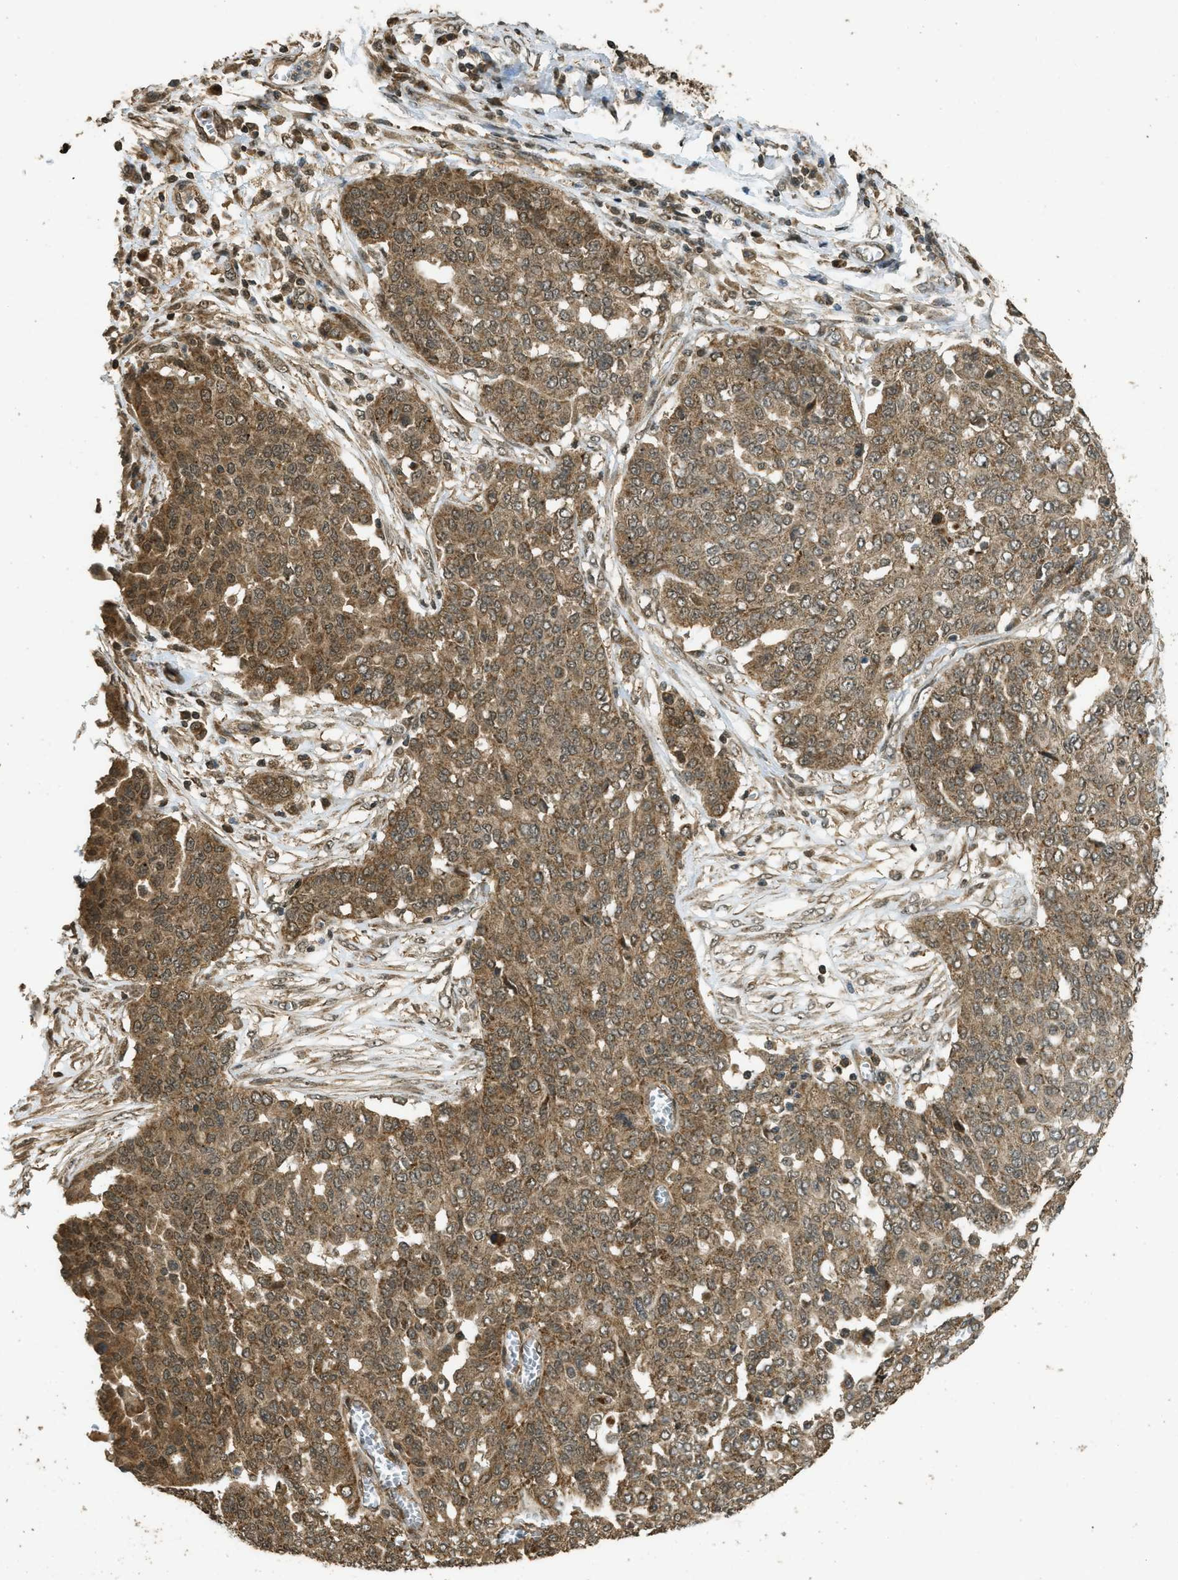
{"staining": {"intensity": "moderate", "quantity": ">75%", "location": "cytoplasmic/membranous"}, "tissue": "ovarian cancer", "cell_type": "Tumor cells", "image_type": "cancer", "snomed": [{"axis": "morphology", "description": "Cystadenocarcinoma, serous, NOS"}, {"axis": "topography", "description": "Soft tissue"}, {"axis": "topography", "description": "Ovary"}], "caption": "DAB (3,3'-diaminobenzidine) immunohistochemical staining of human serous cystadenocarcinoma (ovarian) demonstrates moderate cytoplasmic/membranous protein positivity in about >75% of tumor cells.", "gene": "CTPS1", "patient": {"sex": "female", "age": 57}}